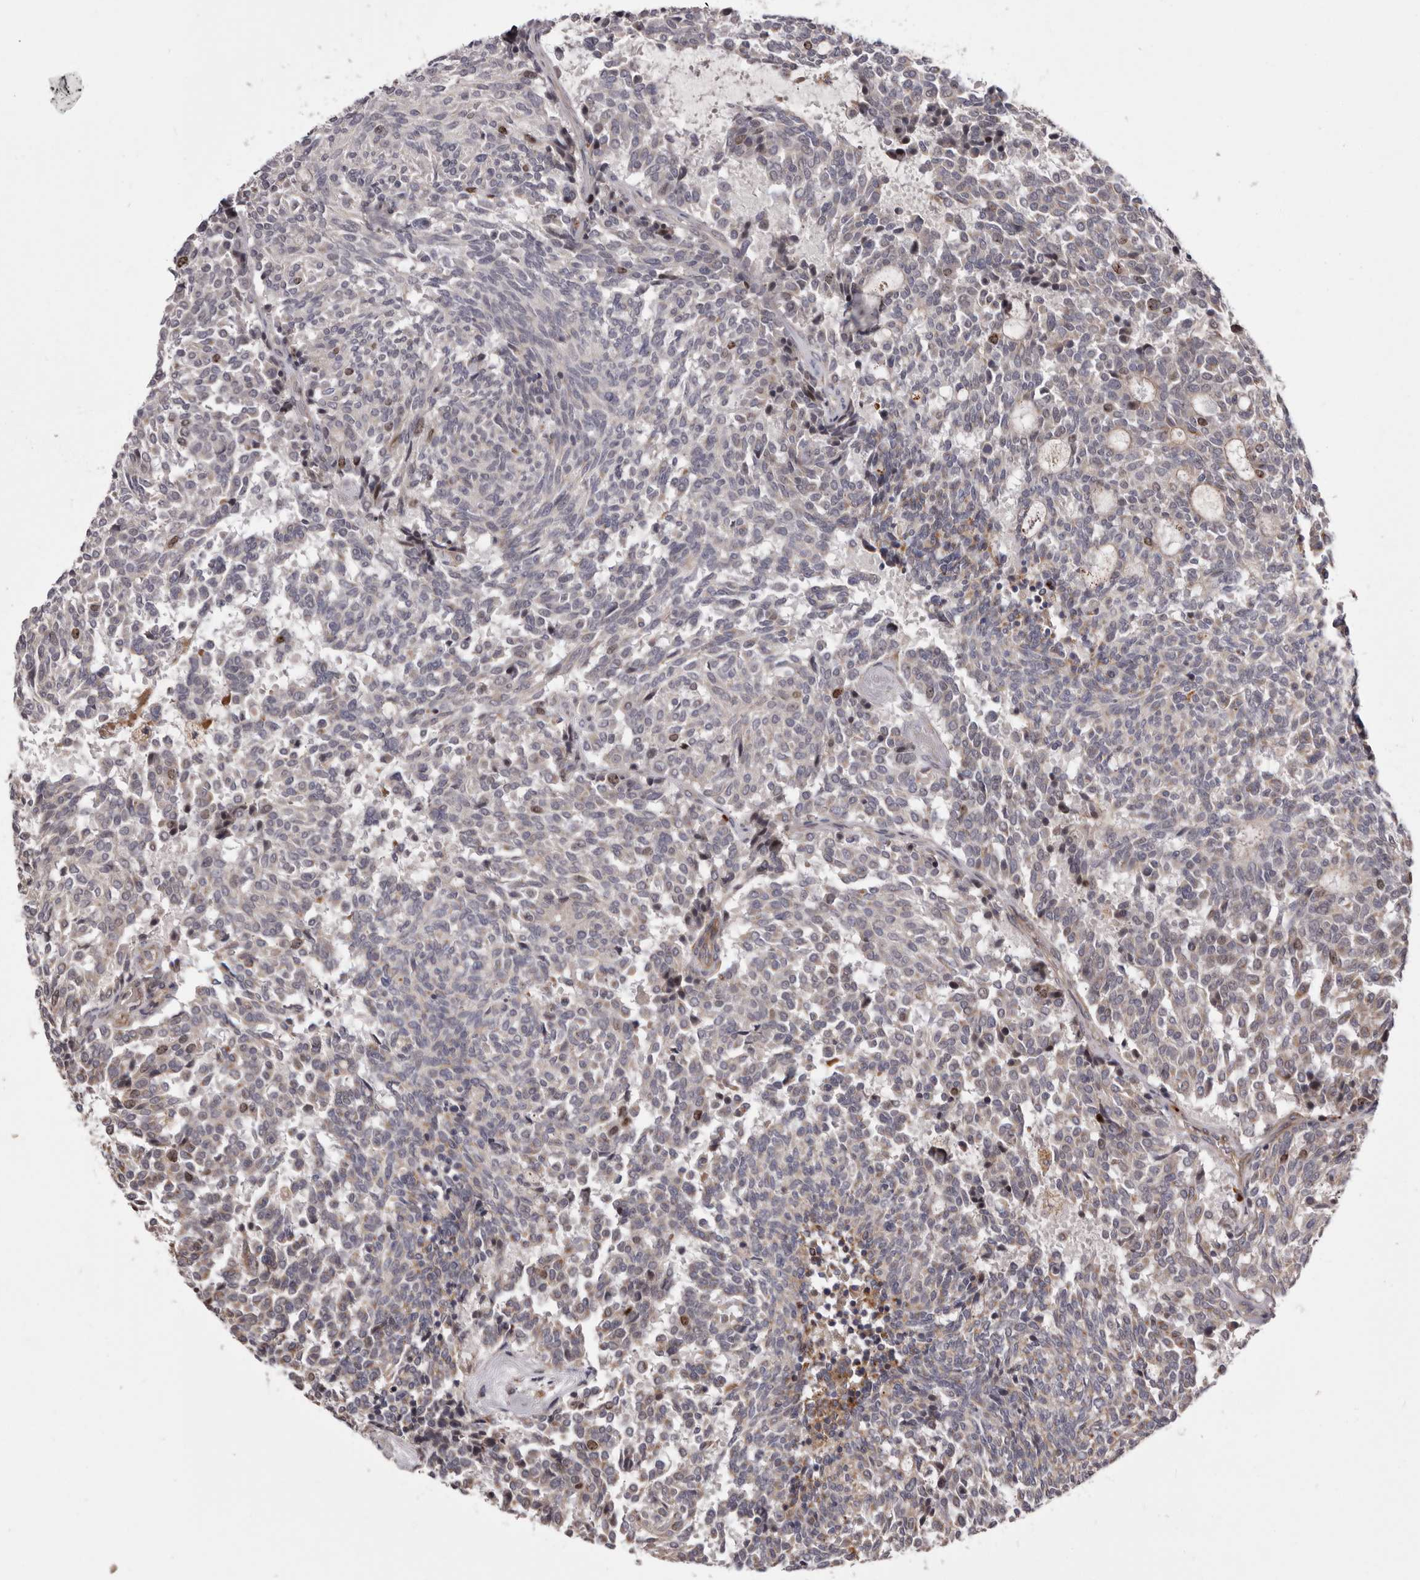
{"staining": {"intensity": "negative", "quantity": "none", "location": "none"}, "tissue": "carcinoid", "cell_type": "Tumor cells", "image_type": "cancer", "snomed": [{"axis": "morphology", "description": "Carcinoid, malignant, NOS"}, {"axis": "topography", "description": "Pancreas"}], "caption": "The immunohistochemistry (IHC) micrograph has no significant positivity in tumor cells of malignant carcinoid tissue.", "gene": "CDCA8", "patient": {"sex": "female", "age": 54}}